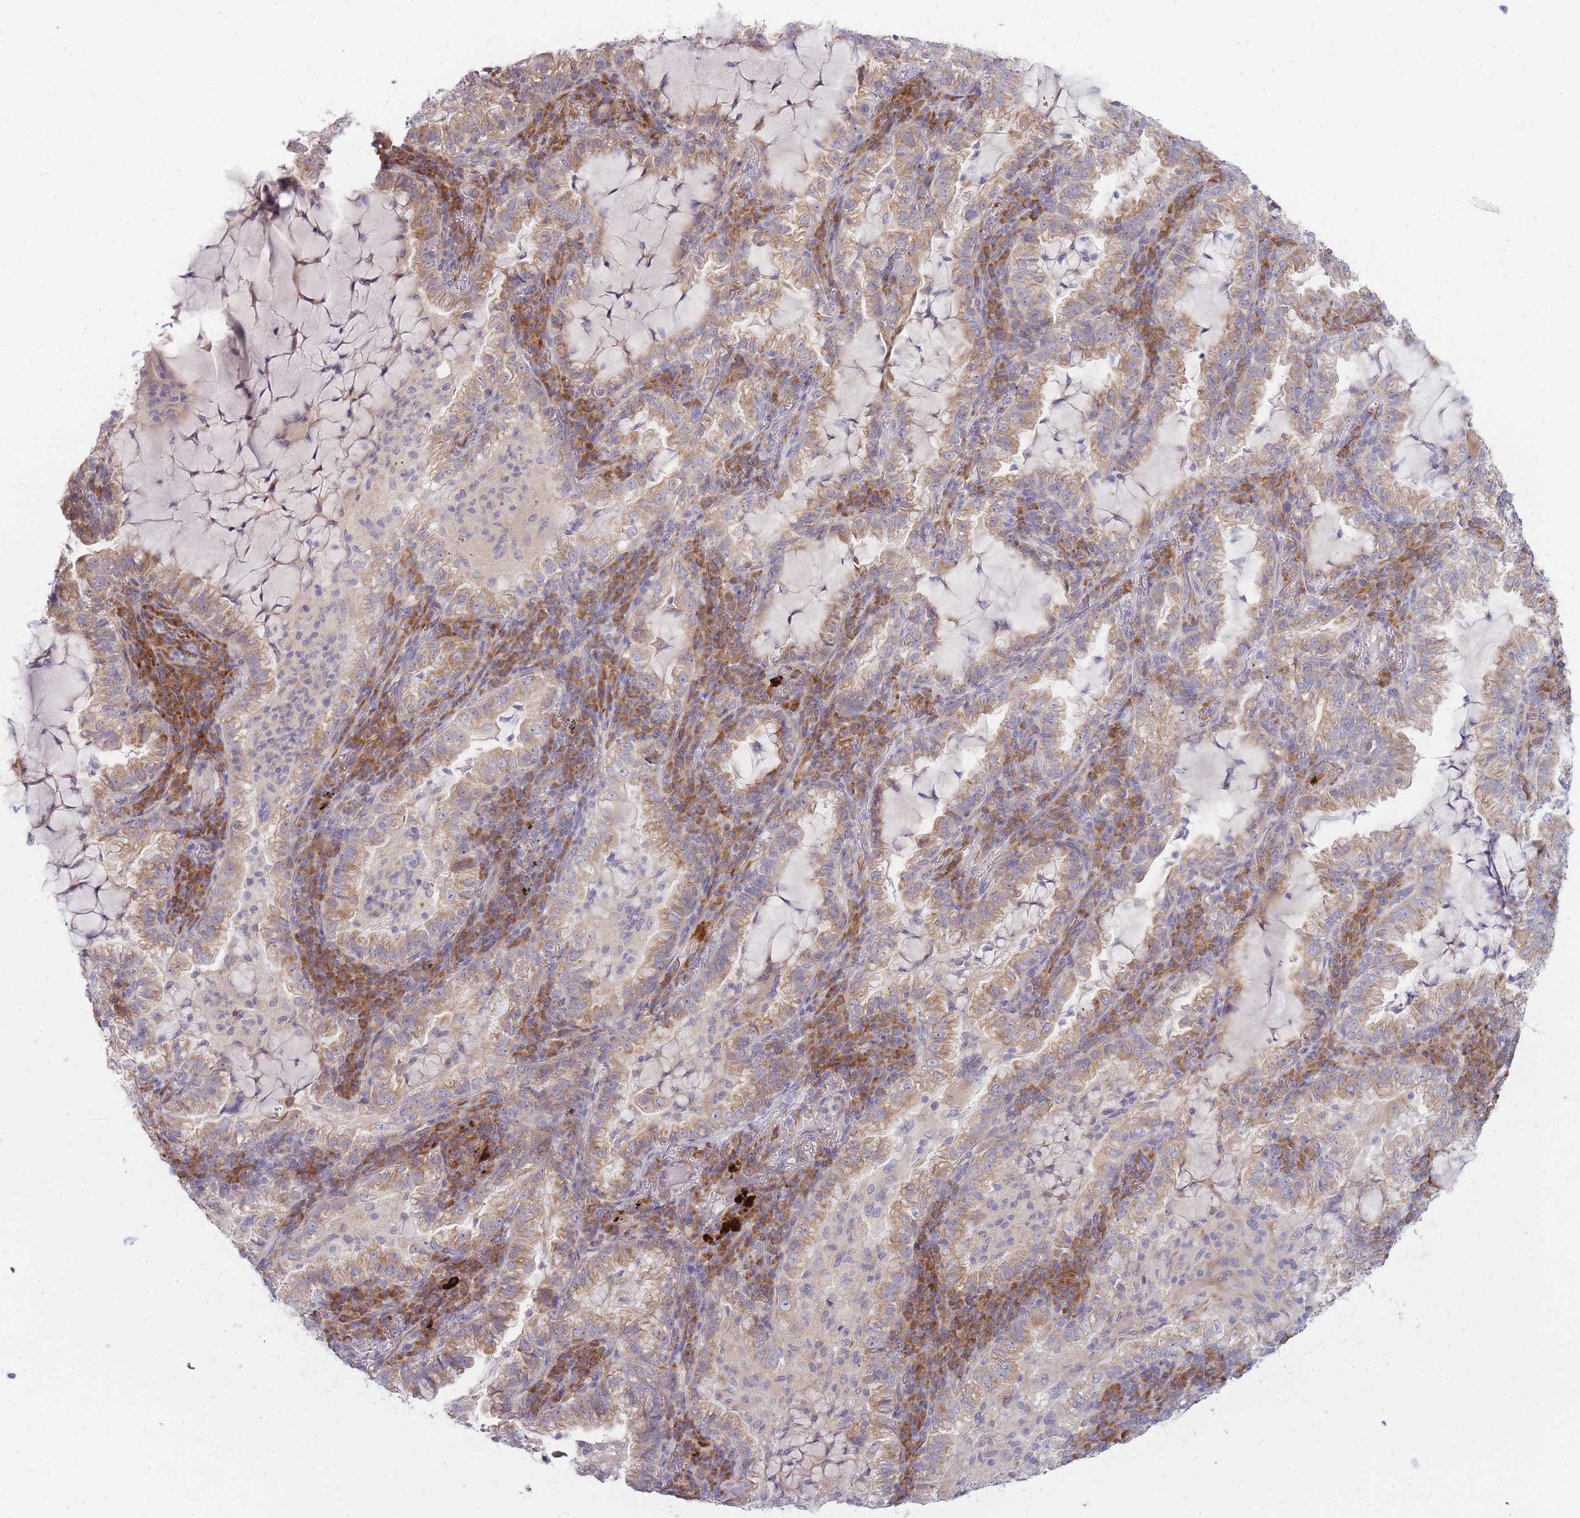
{"staining": {"intensity": "moderate", "quantity": ">75%", "location": "cytoplasmic/membranous"}, "tissue": "lung cancer", "cell_type": "Tumor cells", "image_type": "cancer", "snomed": [{"axis": "morphology", "description": "Adenocarcinoma, NOS"}, {"axis": "topography", "description": "Lung"}], "caption": "Protein expression analysis of human adenocarcinoma (lung) reveals moderate cytoplasmic/membranous staining in about >75% of tumor cells. The staining was performed using DAB (3,3'-diaminobenzidine), with brown indicating positive protein expression. Nuclei are stained blue with hematoxylin.", "gene": "OR5L2", "patient": {"sex": "female", "age": 73}}